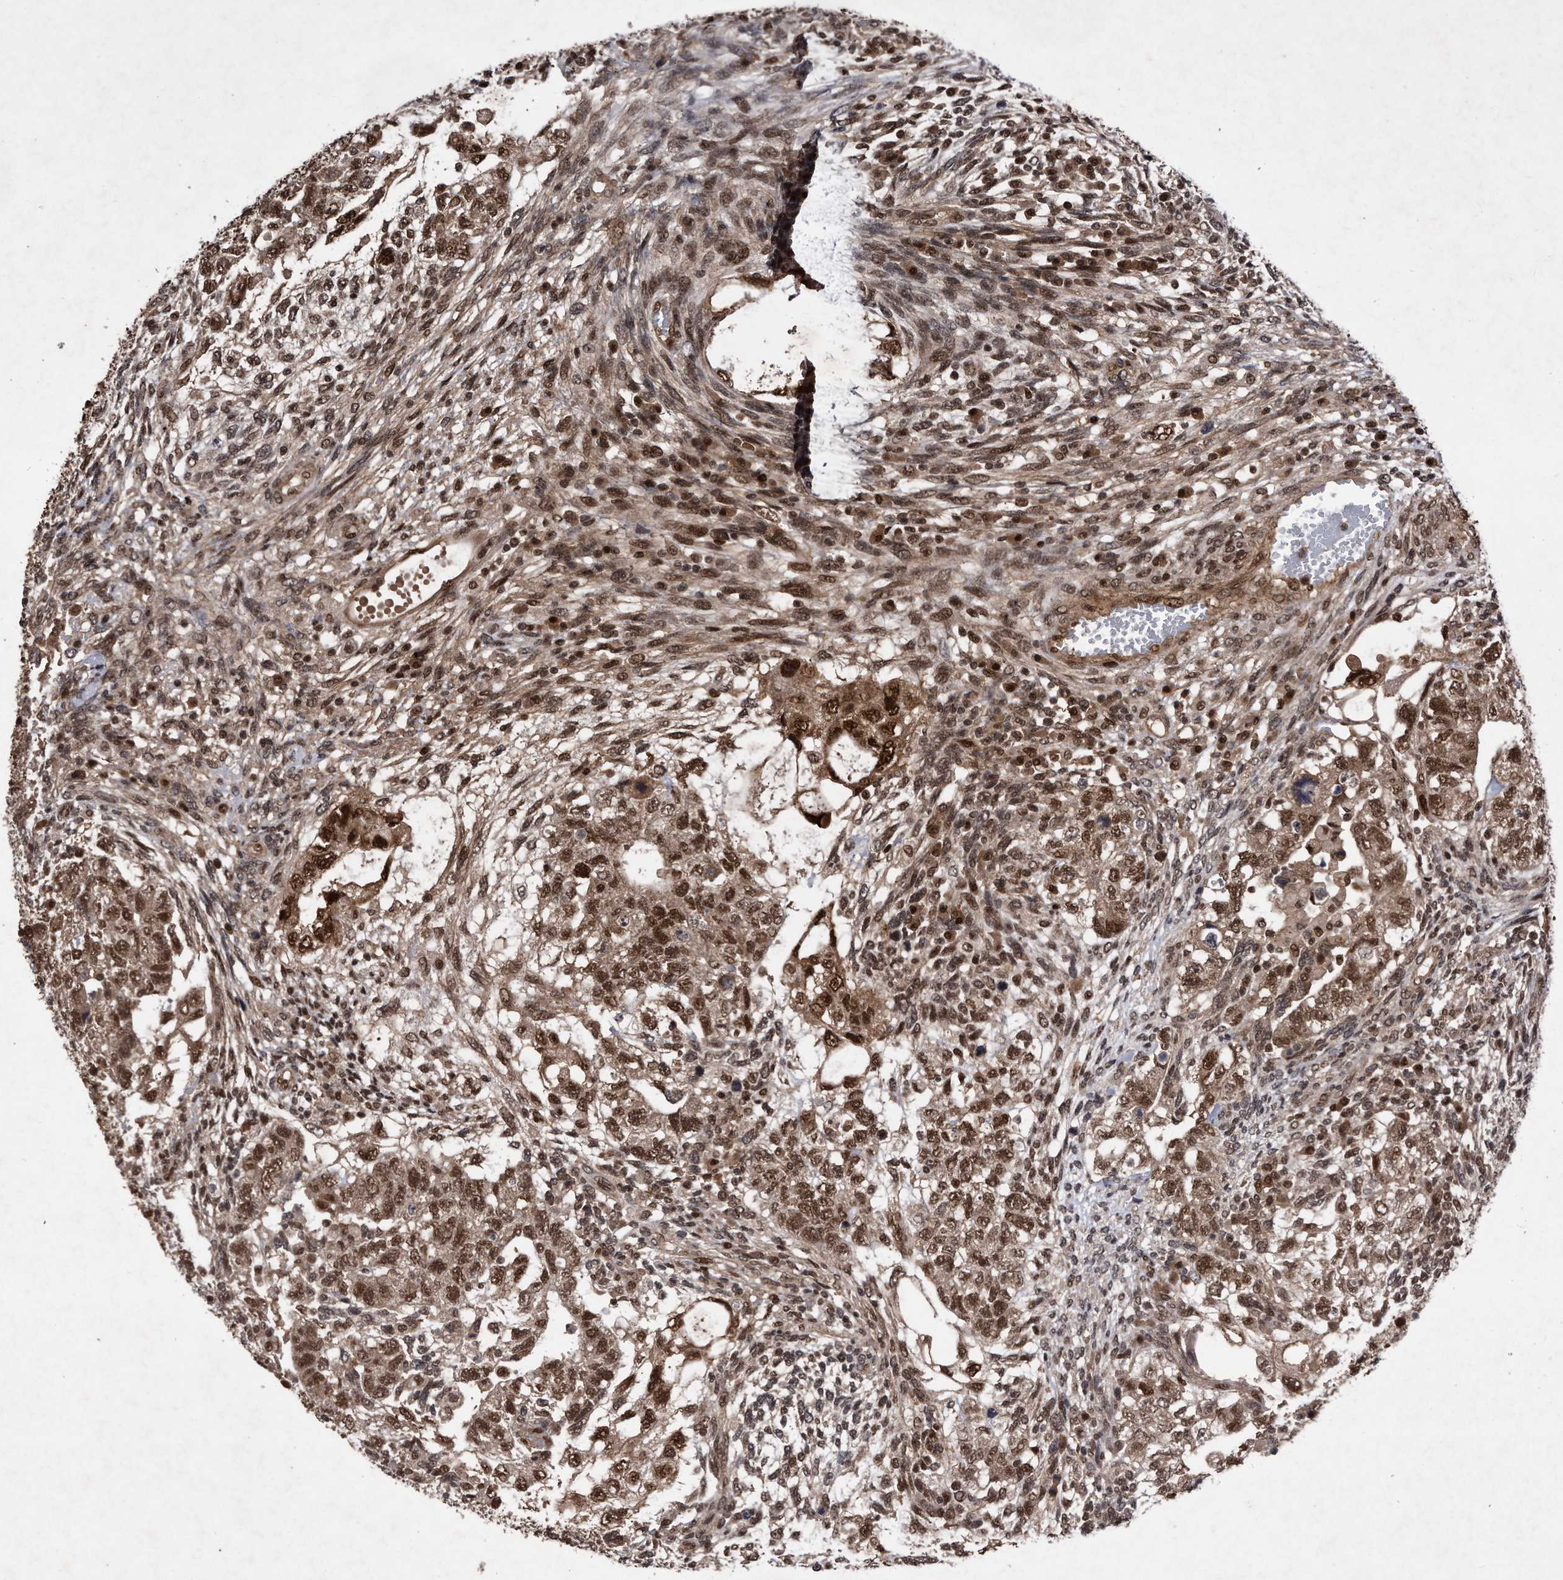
{"staining": {"intensity": "moderate", "quantity": ">75%", "location": "nuclear"}, "tissue": "testis cancer", "cell_type": "Tumor cells", "image_type": "cancer", "snomed": [{"axis": "morphology", "description": "Normal tissue, NOS"}, {"axis": "morphology", "description": "Carcinoma, Embryonal, NOS"}, {"axis": "topography", "description": "Testis"}], "caption": "A brown stain shows moderate nuclear staining of a protein in human testis cancer (embryonal carcinoma) tumor cells.", "gene": "RAD23B", "patient": {"sex": "male", "age": 36}}